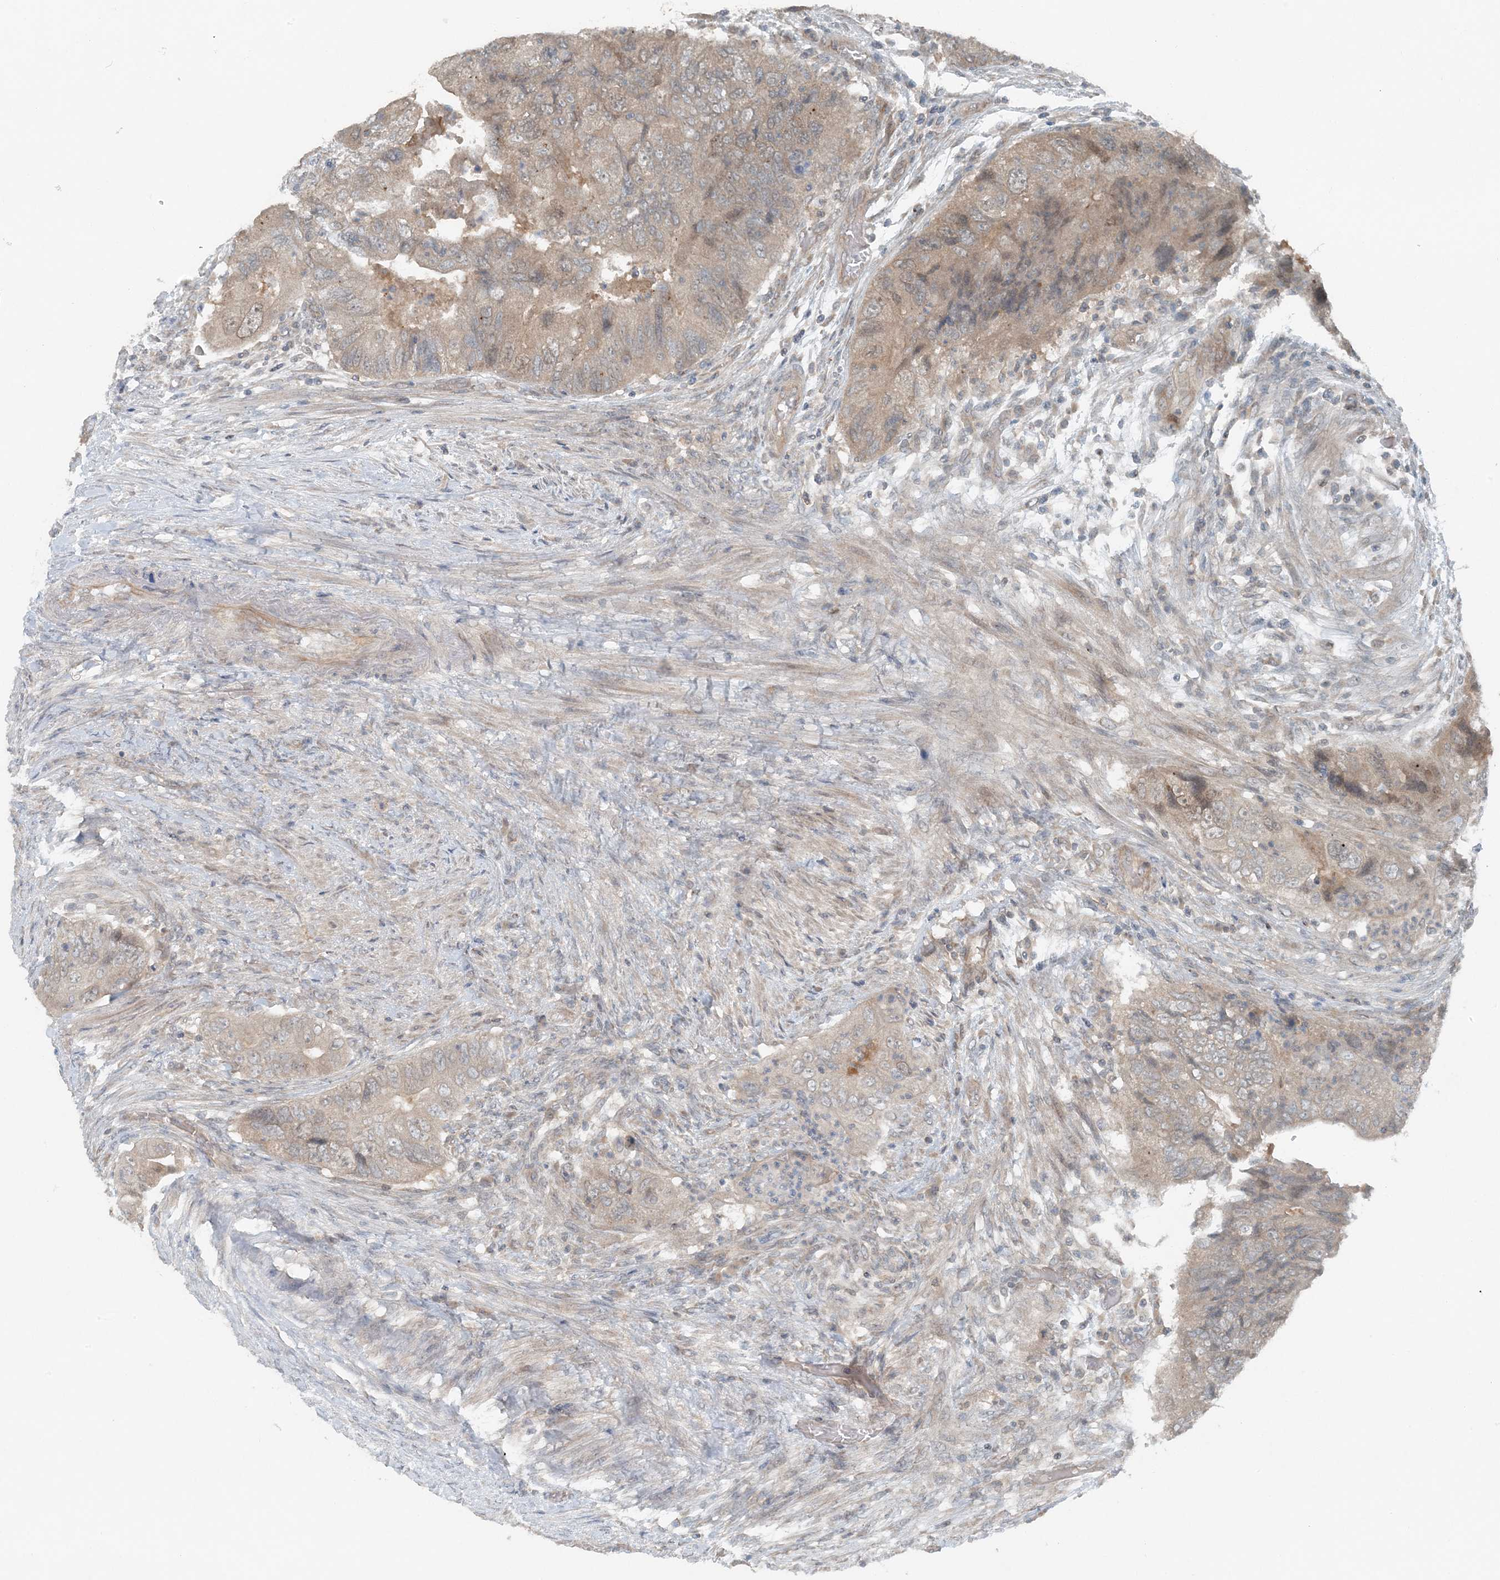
{"staining": {"intensity": "weak", "quantity": "25%-75%", "location": "cytoplasmic/membranous"}, "tissue": "colorectal cancer", "cell_type": "Tumor cells", "image_type": "cancer", "snomed": [{"axis": "morphology", "description": "Adenocarcinoma, NOS"}, {"axis": "topography", "description": "Rectum"}], "caption": "Weak cytoplasmic/membranous positivity for a protein is appreciated in about 25%-75% of tumor cells of colorectal cancer using IHC.", "gene": "MITD1", "patient": {"sex": "male", "age": 63}}